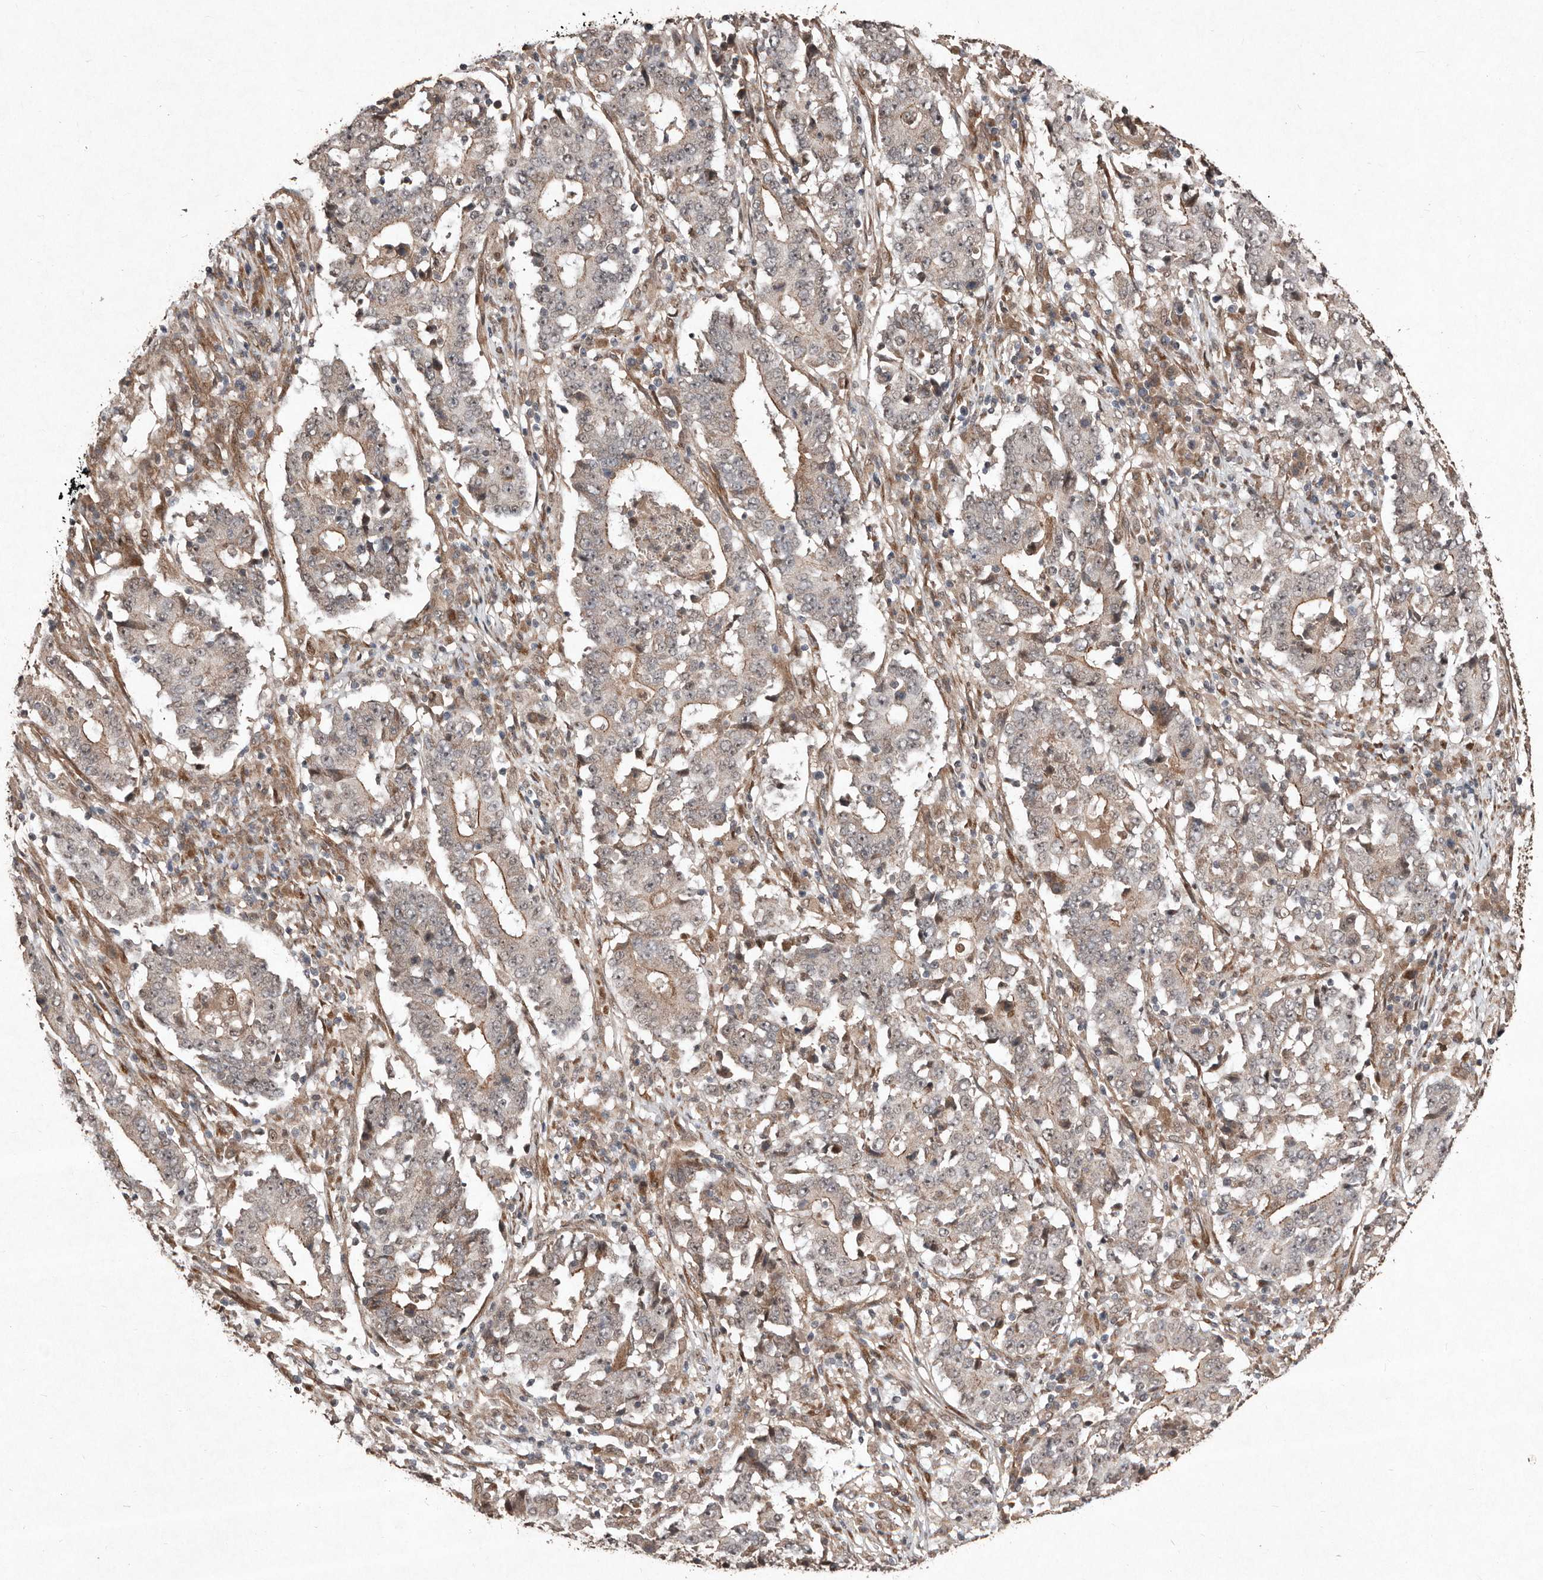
{"staining": {"intensity": "weak", "quantity": "25%-75%", "location": "cytoplasmic/membranous"}, "tissue": "stomach cancer", "cell_type": "Tumor cells", "image_type": "cancer", "snomed": [{"axis": "morphology", "description": "Adenocarcinoma, NOS"}, {"axis": "topography", "description": "Stomach"}], "caption": "Approximately 25%-75% of tumor cells in human stomach cancer (adenocarcinoma) demonstrate weak cytoplasmic/membranous protein expression as visualized by brown immunohistochemical staining.", "gene": "DIP2C", "patient": {"sex": "male", "age": 59}}